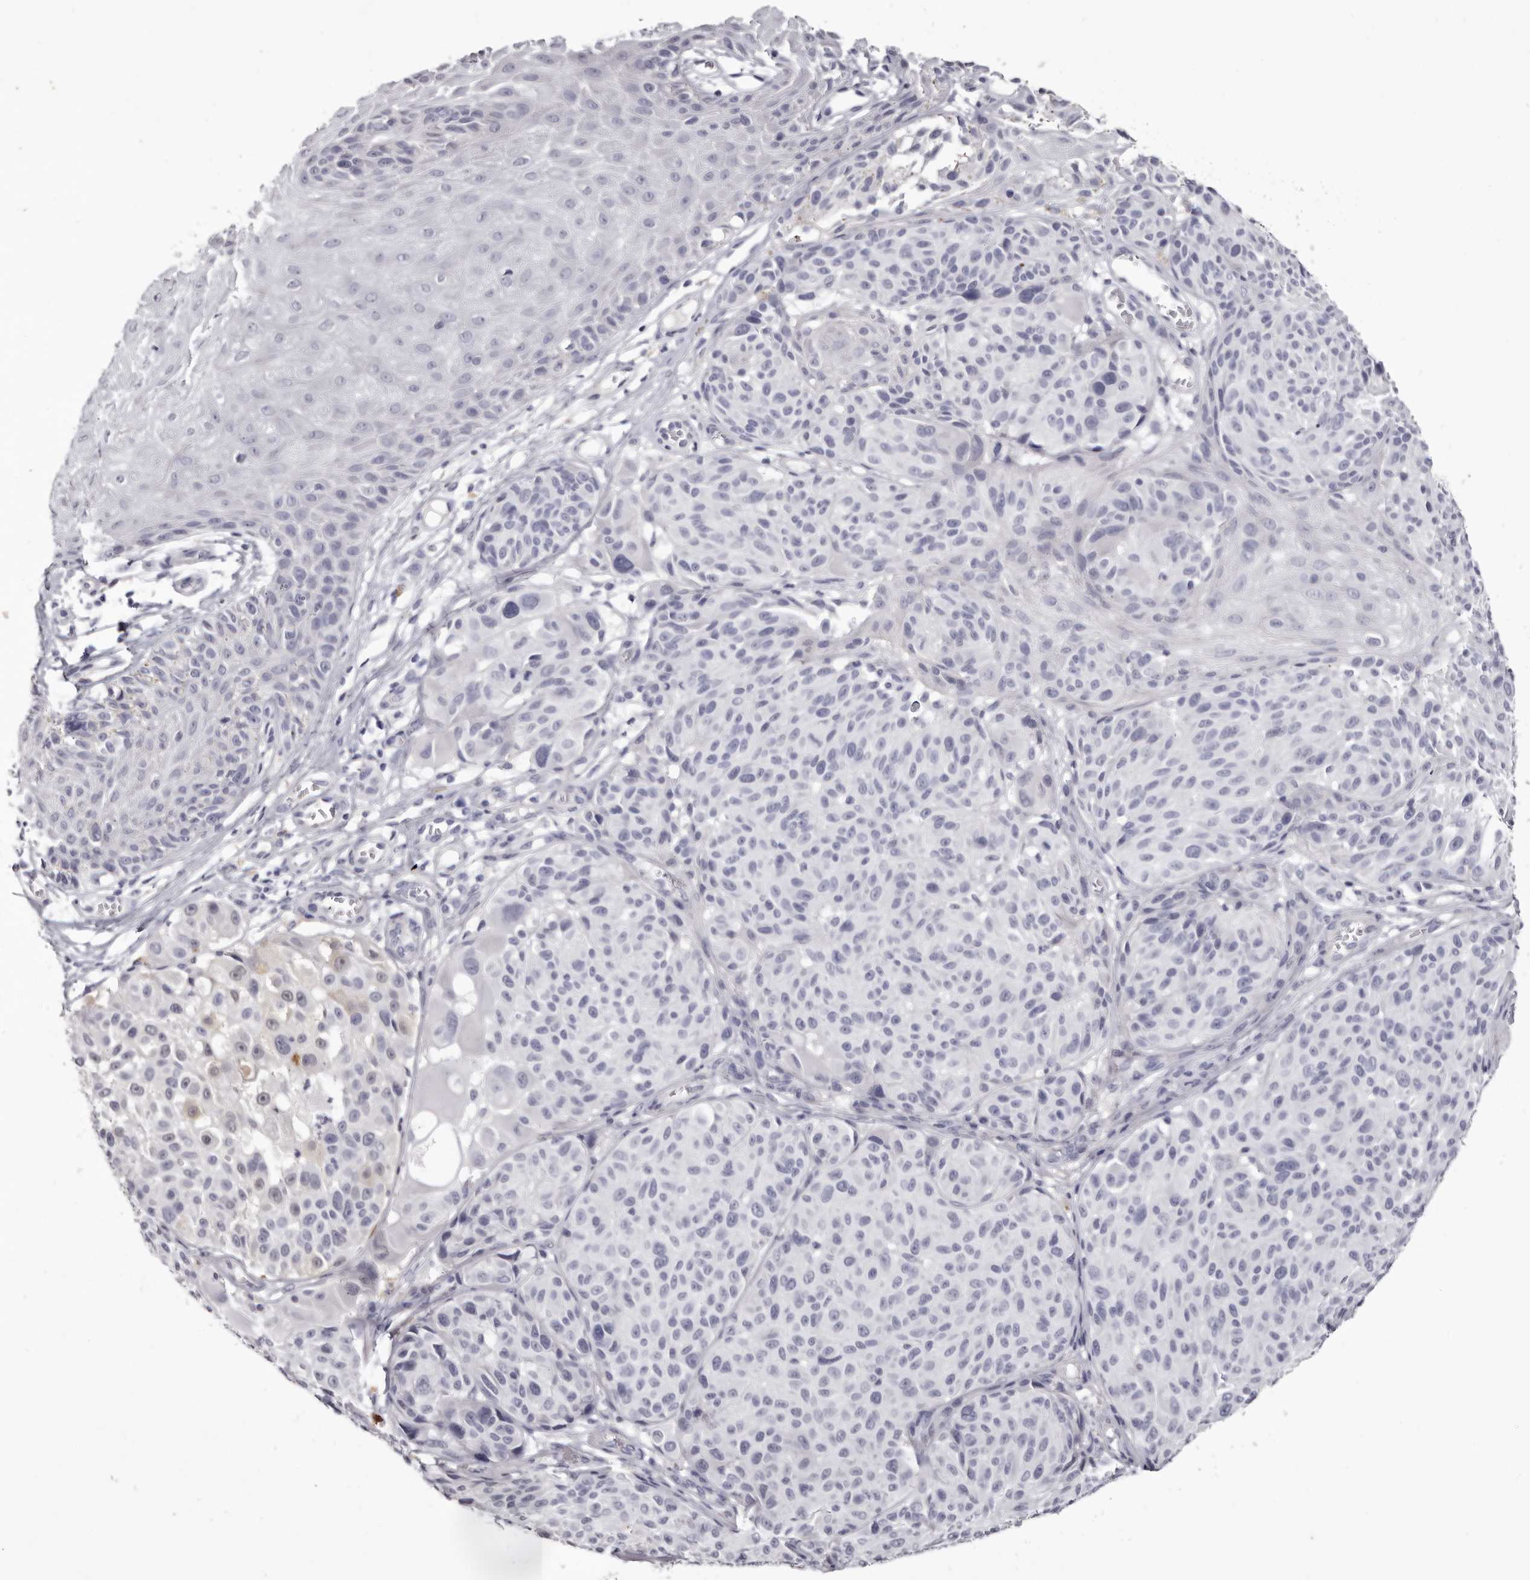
{"staining": {"intensity": "negative", "quantity": "none", "location": "none"}, "tissue": "melanoma", "cell_type": "Tumor cells", "image_type": "cancer", "snomed": [{"axis": "morphology", "description": "Malignant melanoma, NOS"}, {"axis": "topography", "description": "Skin"}], "caption": "The IHC photomicrograph has no significant staining in tumor cells of melanoma tissue.", "gene": "CA6", "patient": {"sex": "male", "age": 83}}